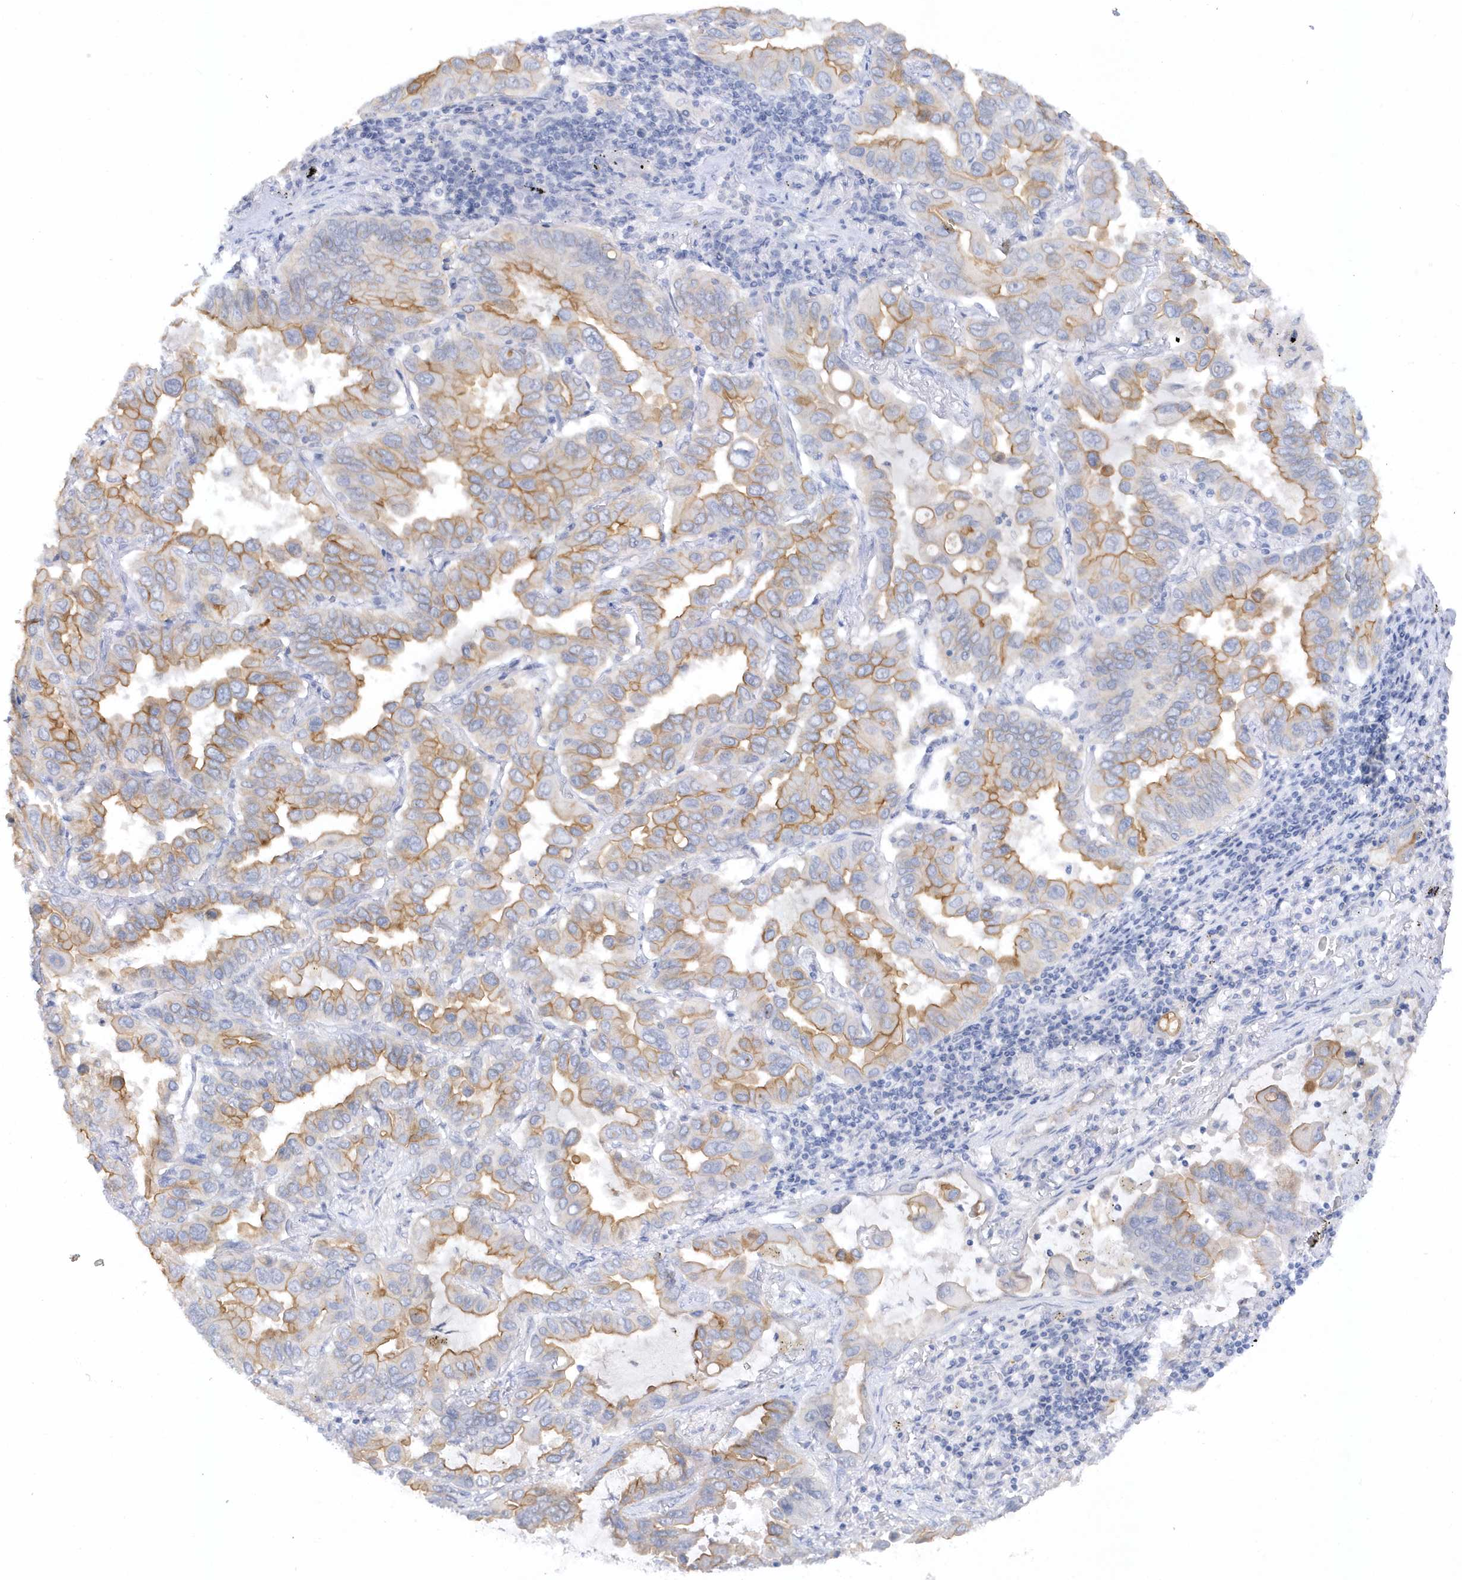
{"staining": {"intensity": "moderate", "quantity": ">75%", "location": "cytoplasmic/membranous"}, "tissue": "lung cancer", "cell_type": "Tumor cells", "image_type": "cancer", "snomed": [{"axis": "morphology", "description": "Adenocarcinoma, NOS"}, {"axis": "topography", "description": "Lung"}], "caption": "This photomicrograph exhibits immunohistochemistry staining of human adenocarcinoma (lung), with medium moderate cytoplasmic/membranous positivity in approximately >75% of tumor cells.", "gene": "RPE", "patient": {"sex": "male", "age": 64}}